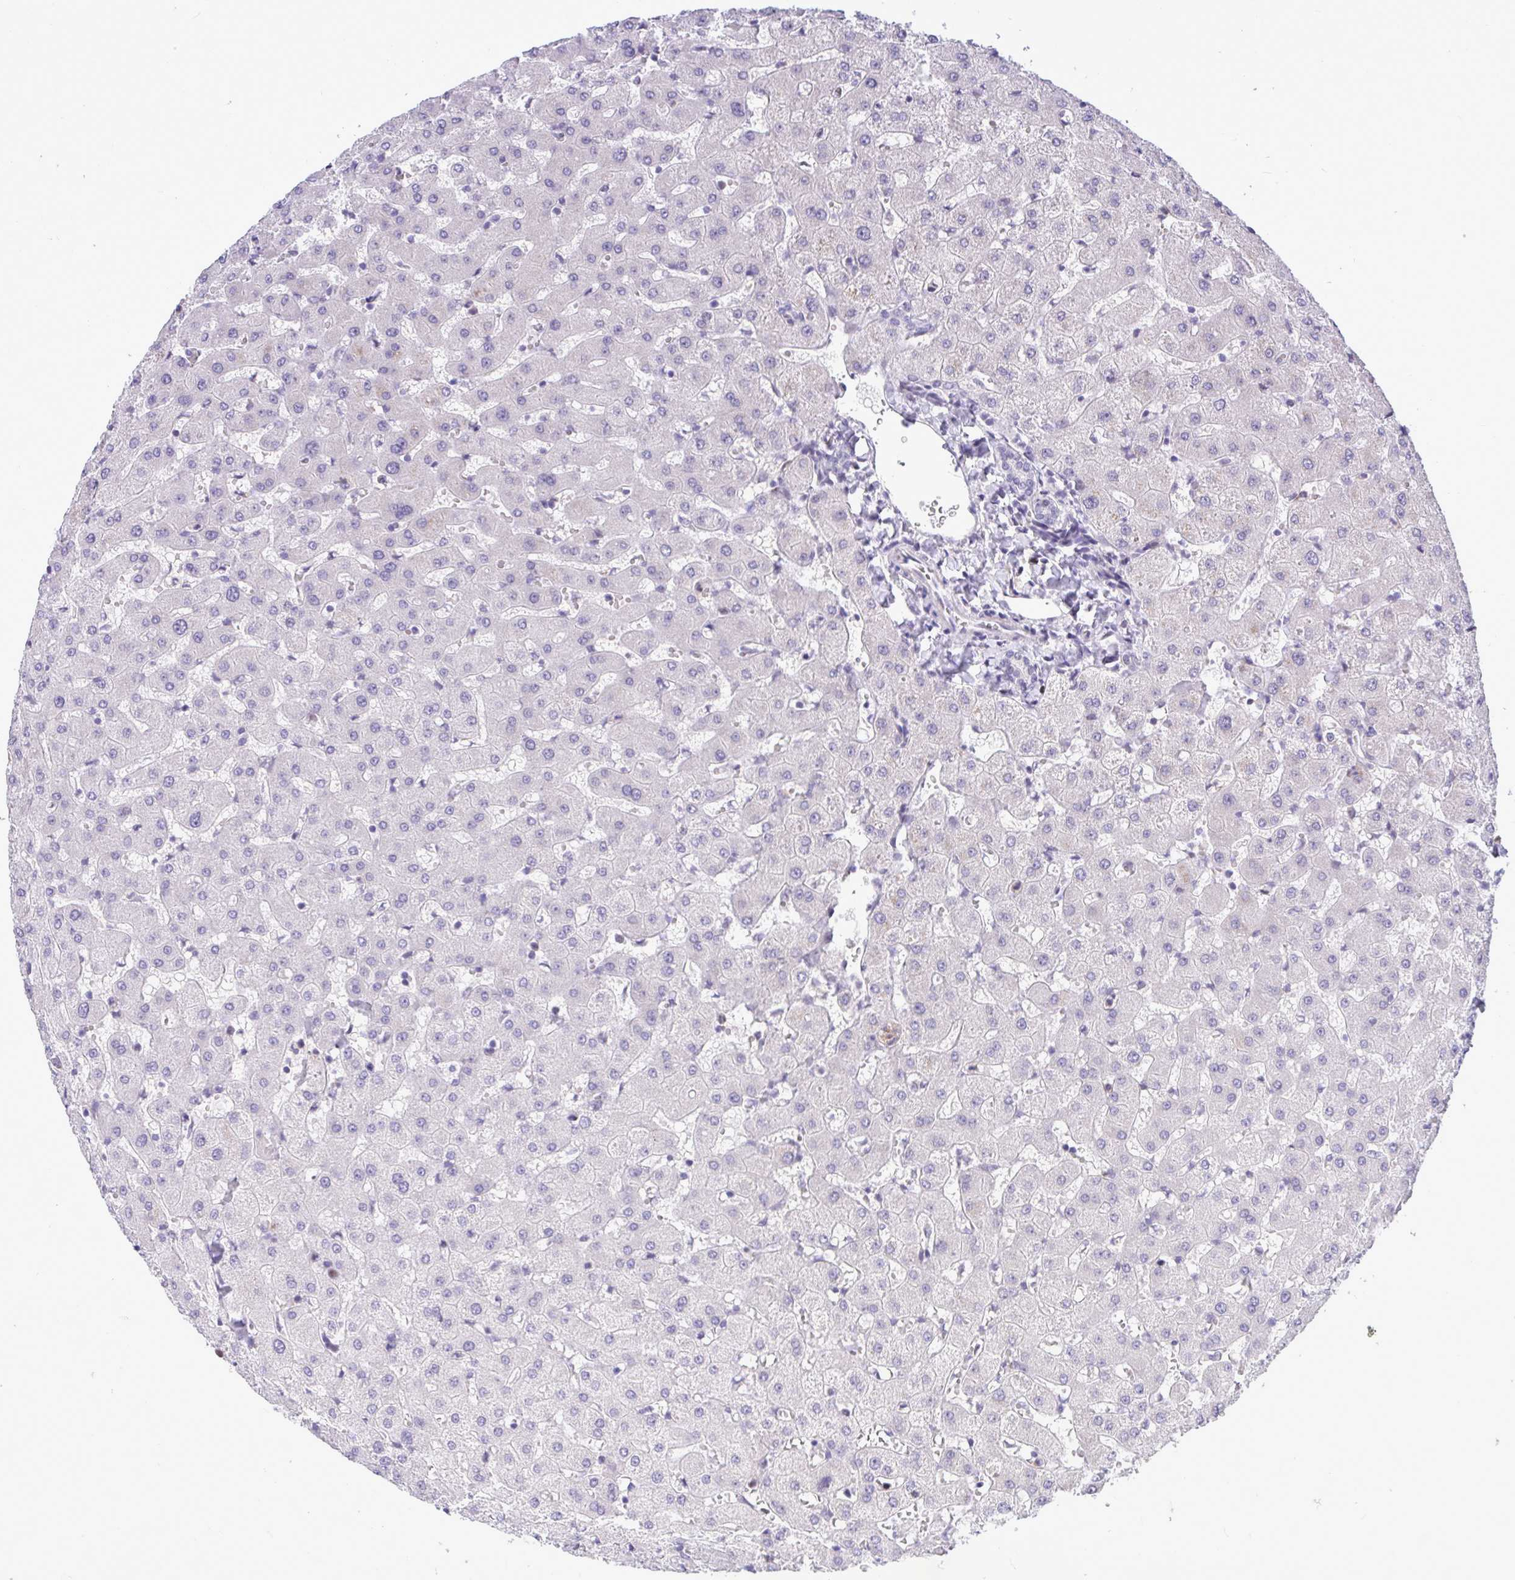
{"staining": {"intensity": "negative", "quantity": "none", "location": "none"}, "tissue": "liver", "cell_type": "Cholangiocytes", "image_type": "normal", "snomed": [{"axis": "morphology", "description": "Normal tissue, NOS"}, {"axis": "topography", "description": "Liver"}], "caption": "Immunohistochemical staining of normal human liver reveals no significant staining in cholangiocytes. (Brightfield microscopy of DAB (3,3'-diaminobenzidine) immunohistochemistry (IHC) at high magnification).", "gene": "C1QL2", "patient": {"sex": "female", "age": 63}}